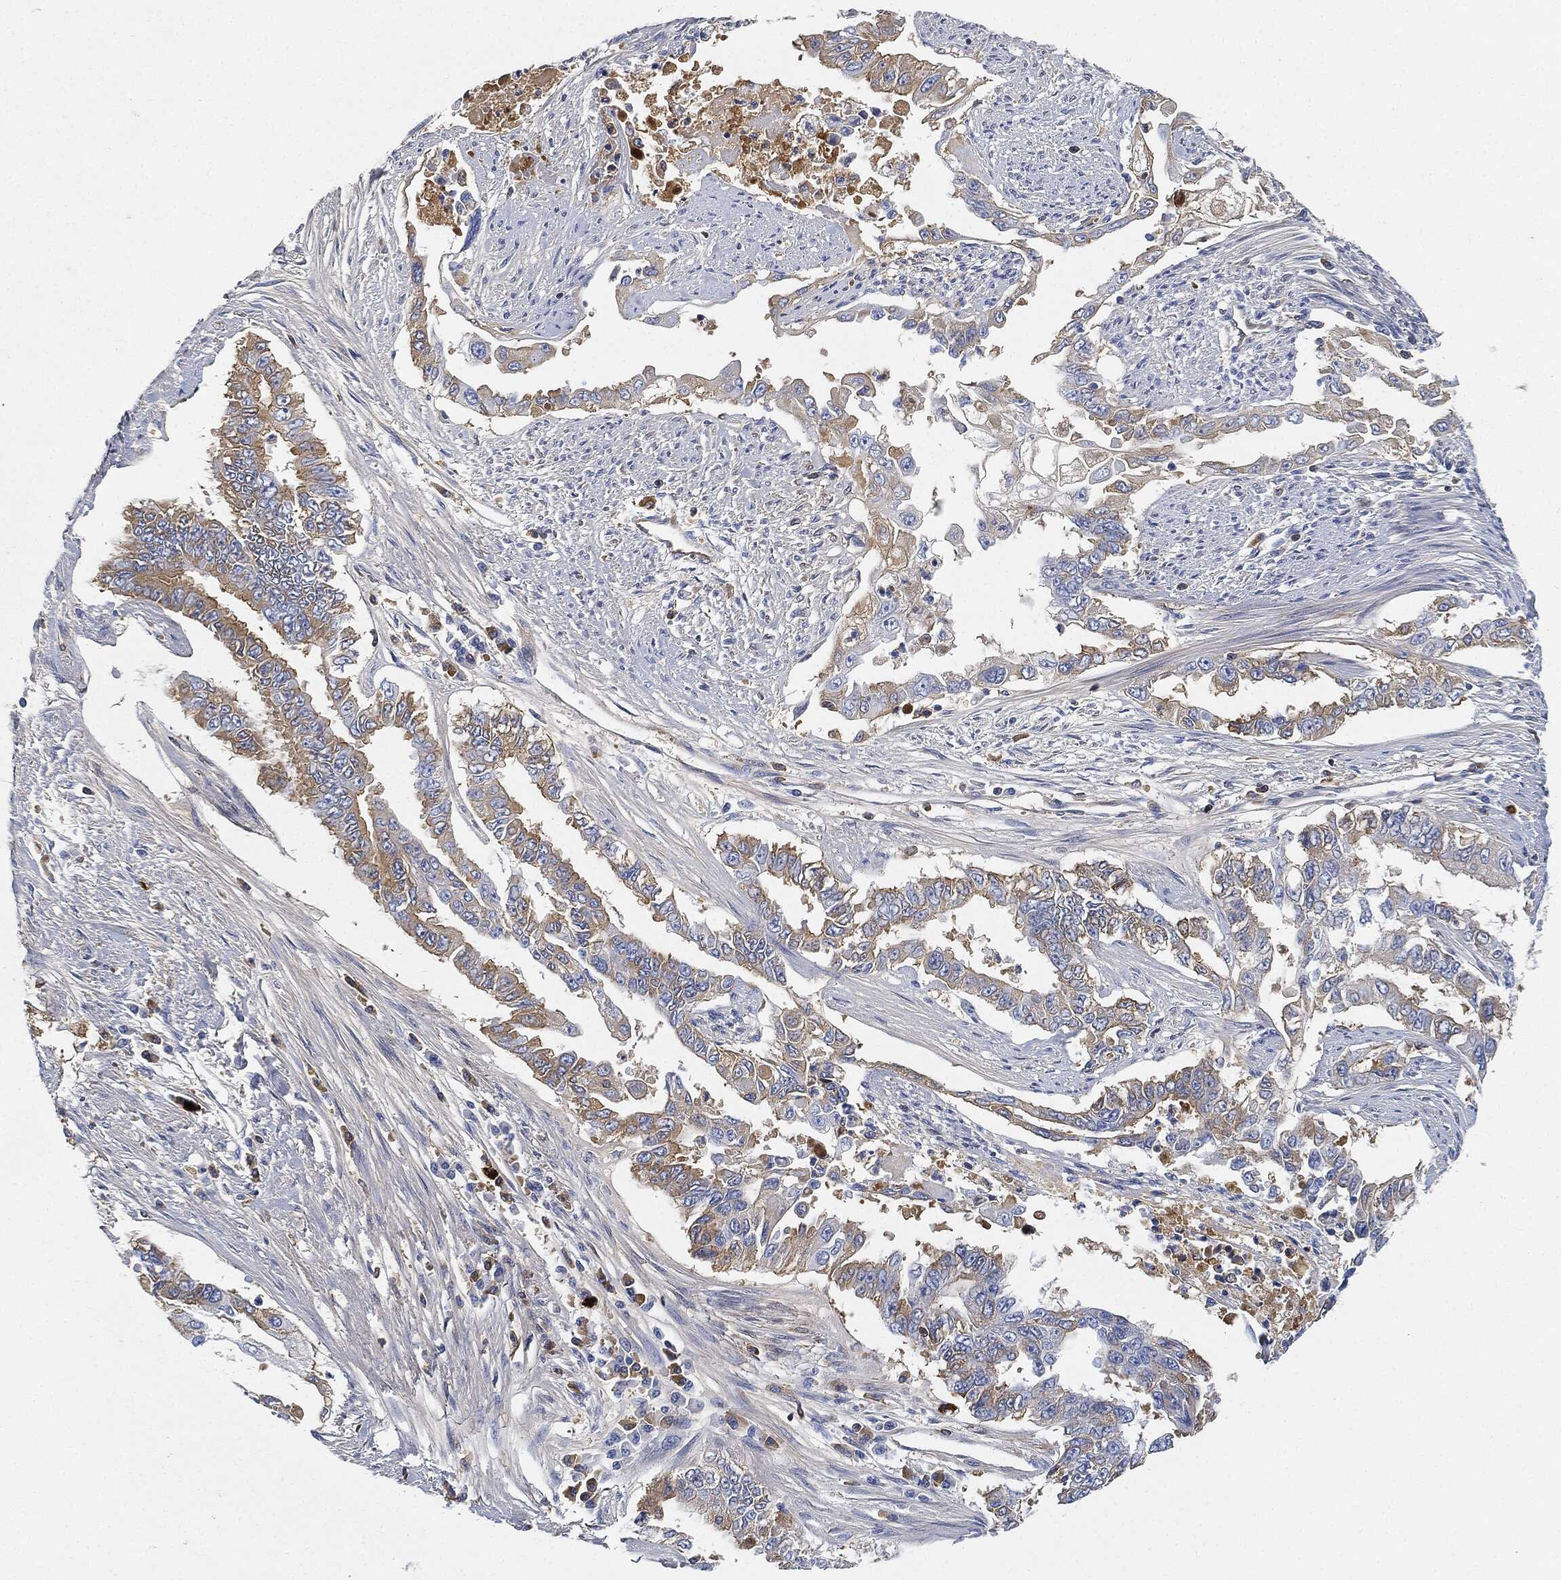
{"staining": {"intensity": "weak", "quantity": "25%-75%", "location": "cytoplasmic/membranous"}, "tissue": "endometrial cancer", "cell_type": "Tumor cells", "image_type": "cancer", "snomed": [{"axis": "morphology", "description": "Adenocarcinoma, NOS"}, {"axis": "topography", "description": "Uterus"}], "caption": "A photomicrograph showing weak cytoplasmic/membranous positivity in approximately 25%-75% of tumor cells in endometrial adenocarcinoma, as visualized by brown immunohistochemical staining.", "gene": "IGLV6-57", "patient": {"sex": "female", "age": 59}}